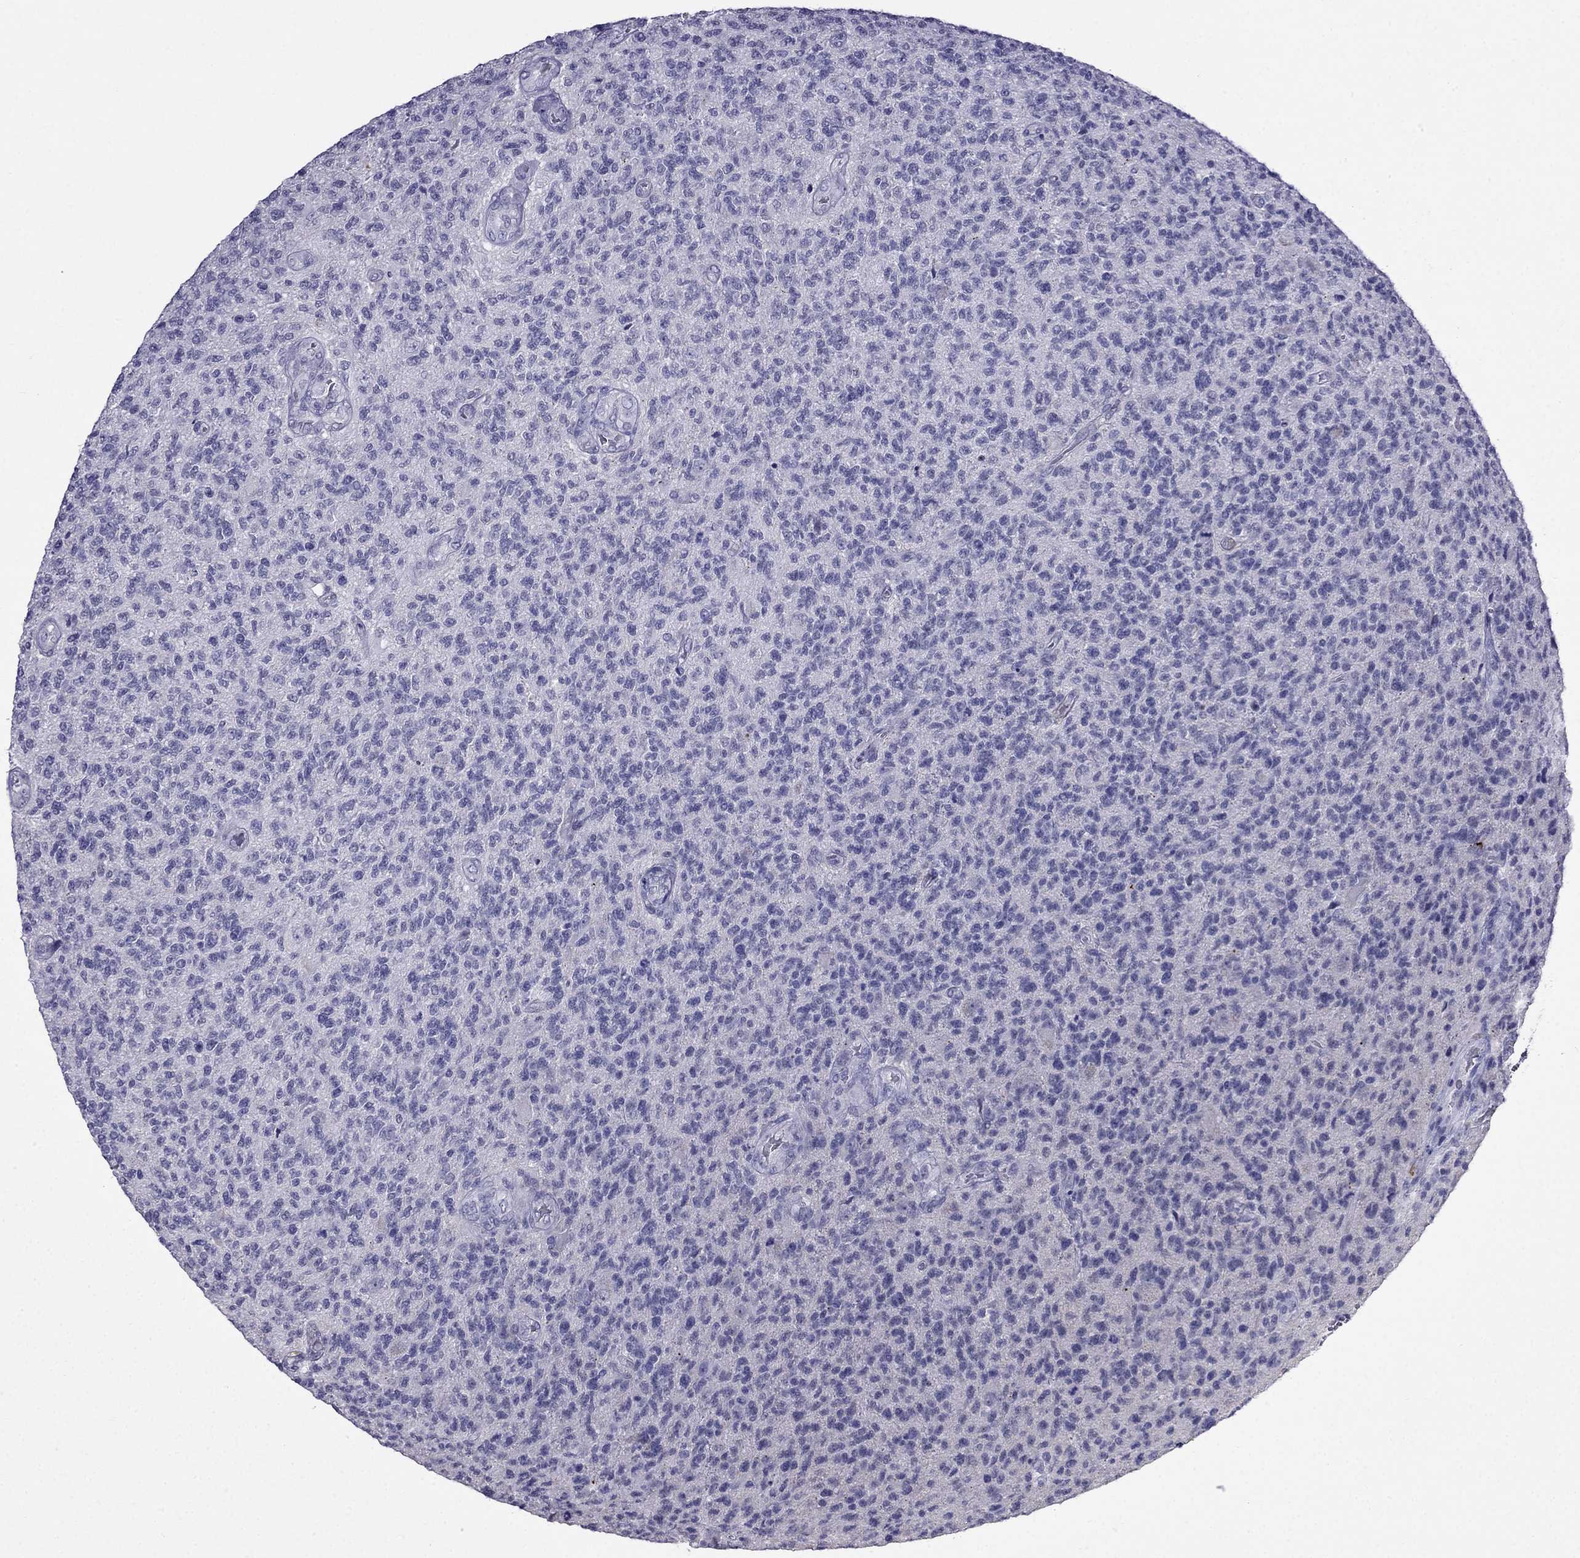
{"staining": {"intensity": "negative", "quantity": "none", "location": "none"}, "tissue": "glioma", "cell_type": "Tumor cells", "image_type": "cancer", "snomed": [{"axis": "morphology", "description": "Glioma, malignant, High grade"}, {"axis": "topography", "description": "Brain"}], "caption": "Tumor cells show no significant protein staining in glioma.", "gene": "MGP", "patient": {"sex": "male", "age": 56}}